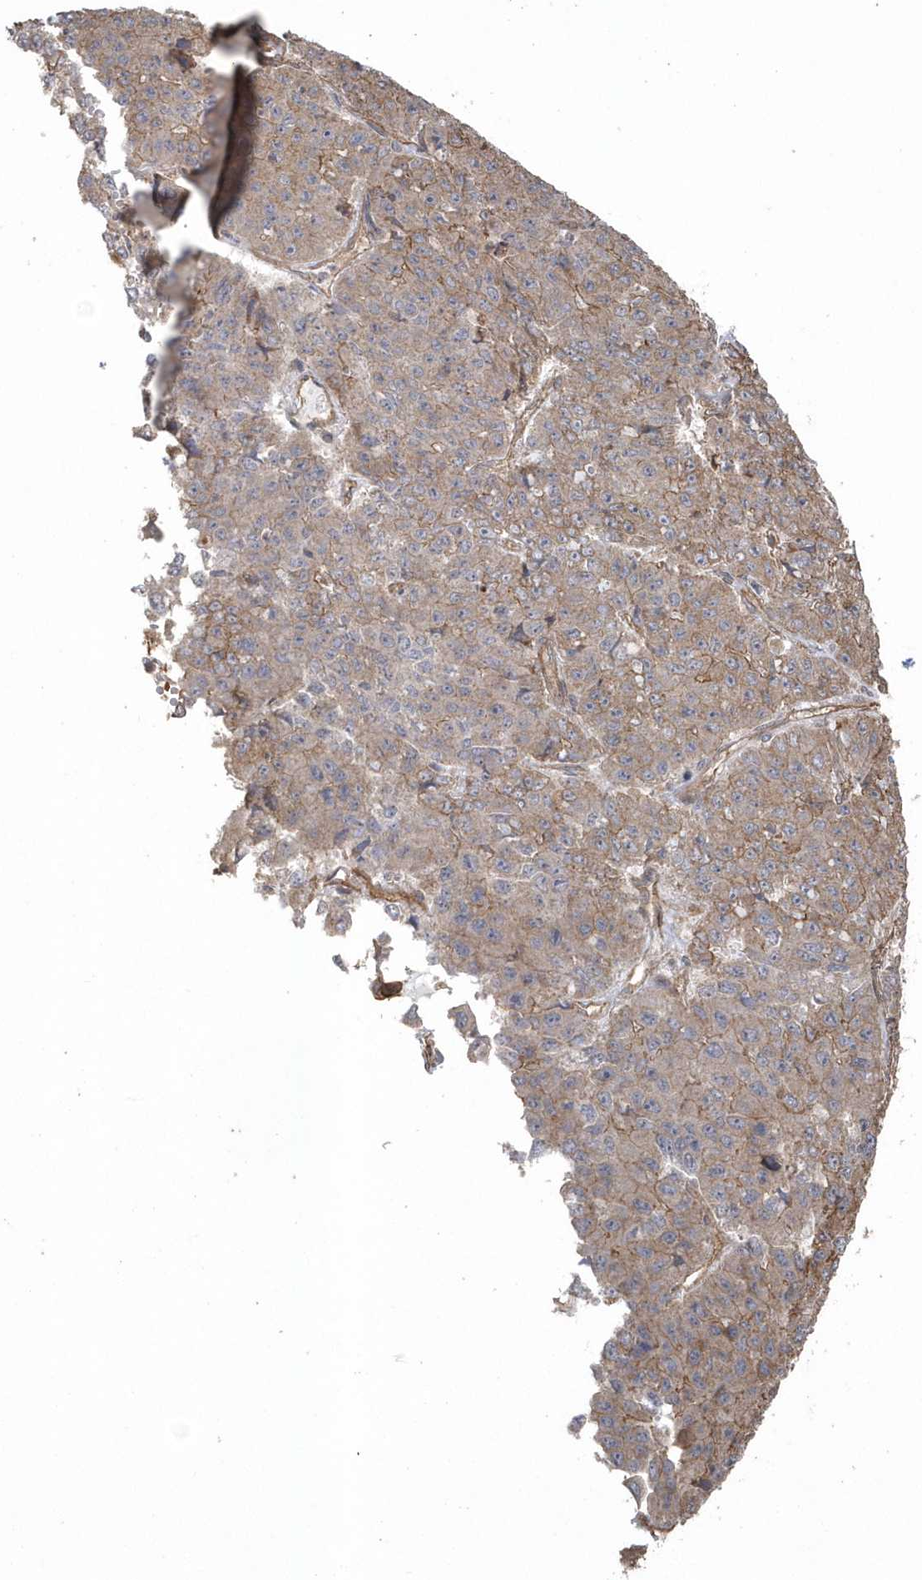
{"staining": {"intensity": "moderate", "quantity": ">75%", "location": "cytoplasmic/membranous"}, "tissue": "pancreatic cancer", "cell_type": "Tumor cells", "image_type": "cancer", "snomed": [{"axis": "morphology", "description": "Adenocarcinoma, NOS"}, {"axis": "topography", "description": "Pancreas"}], "caption": "A medium amount of moderate cytoplasmic/membranous staining is appreciated in about >75% of tumor cells in pancreatic adenocarcinoma tissue.", "gene": "HERPUD1", "patient": {"sex": "male", "age": 50}}